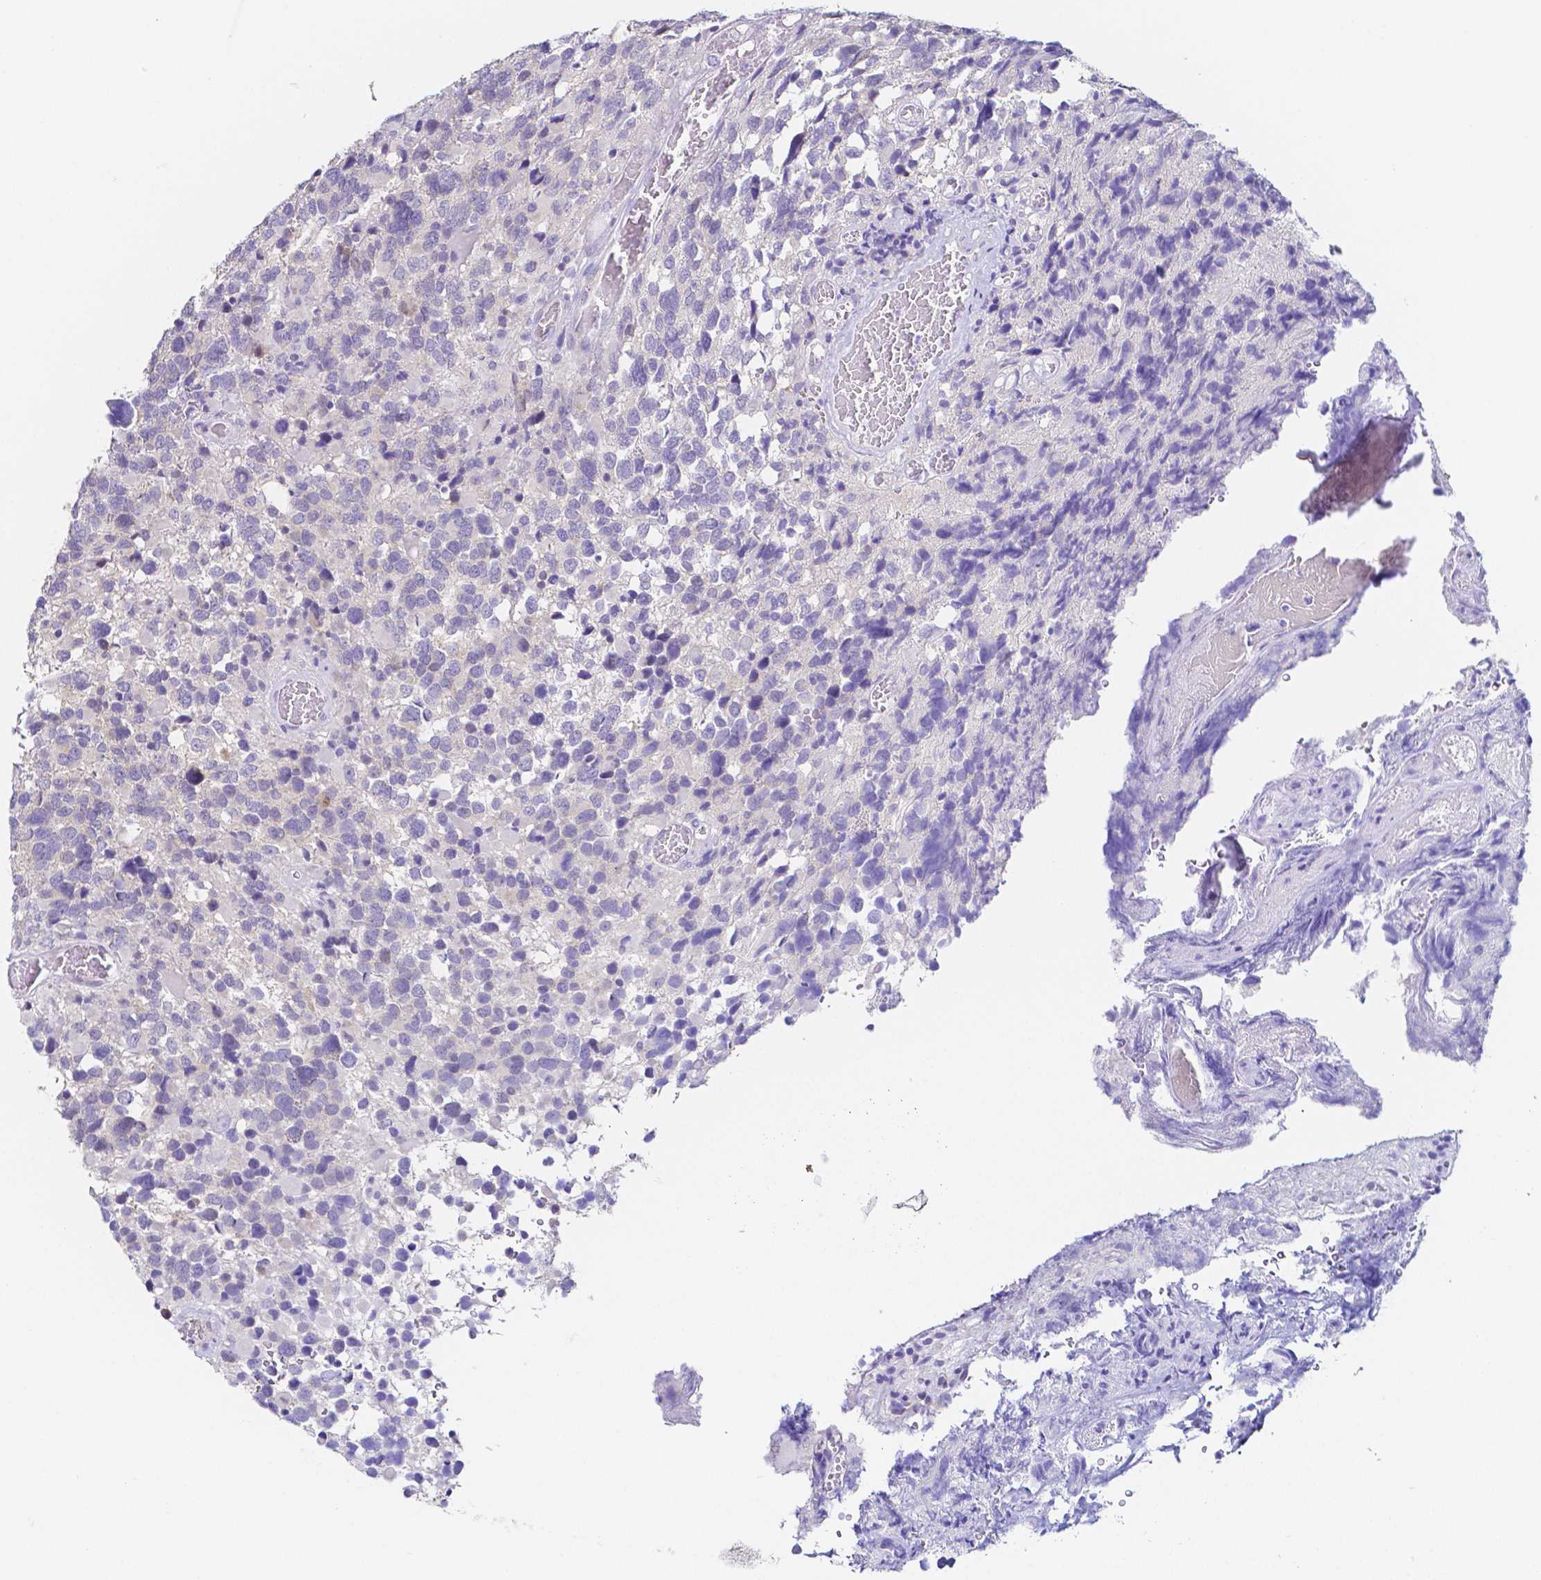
{"staining": {"intensity": "negative", "quantity": "none", "location": "none"}, "tissue": "glioma", "cell_type": "Tumor cells", "image_type": "cancer", "snomed": [{"axis": "morphology", "description": "Glioma, malignant, High grade"}, {"axis": "topography", "description": "Brain"}], "caption": "Immunohistochemistry of human malignant high-grade glioma reveals no positivity in tumor cells. (Immunohistochemistry, brightfield microscopy, high magnification).", "gene": "PKP3", "patient": {"sex": "female", "age": 40}}